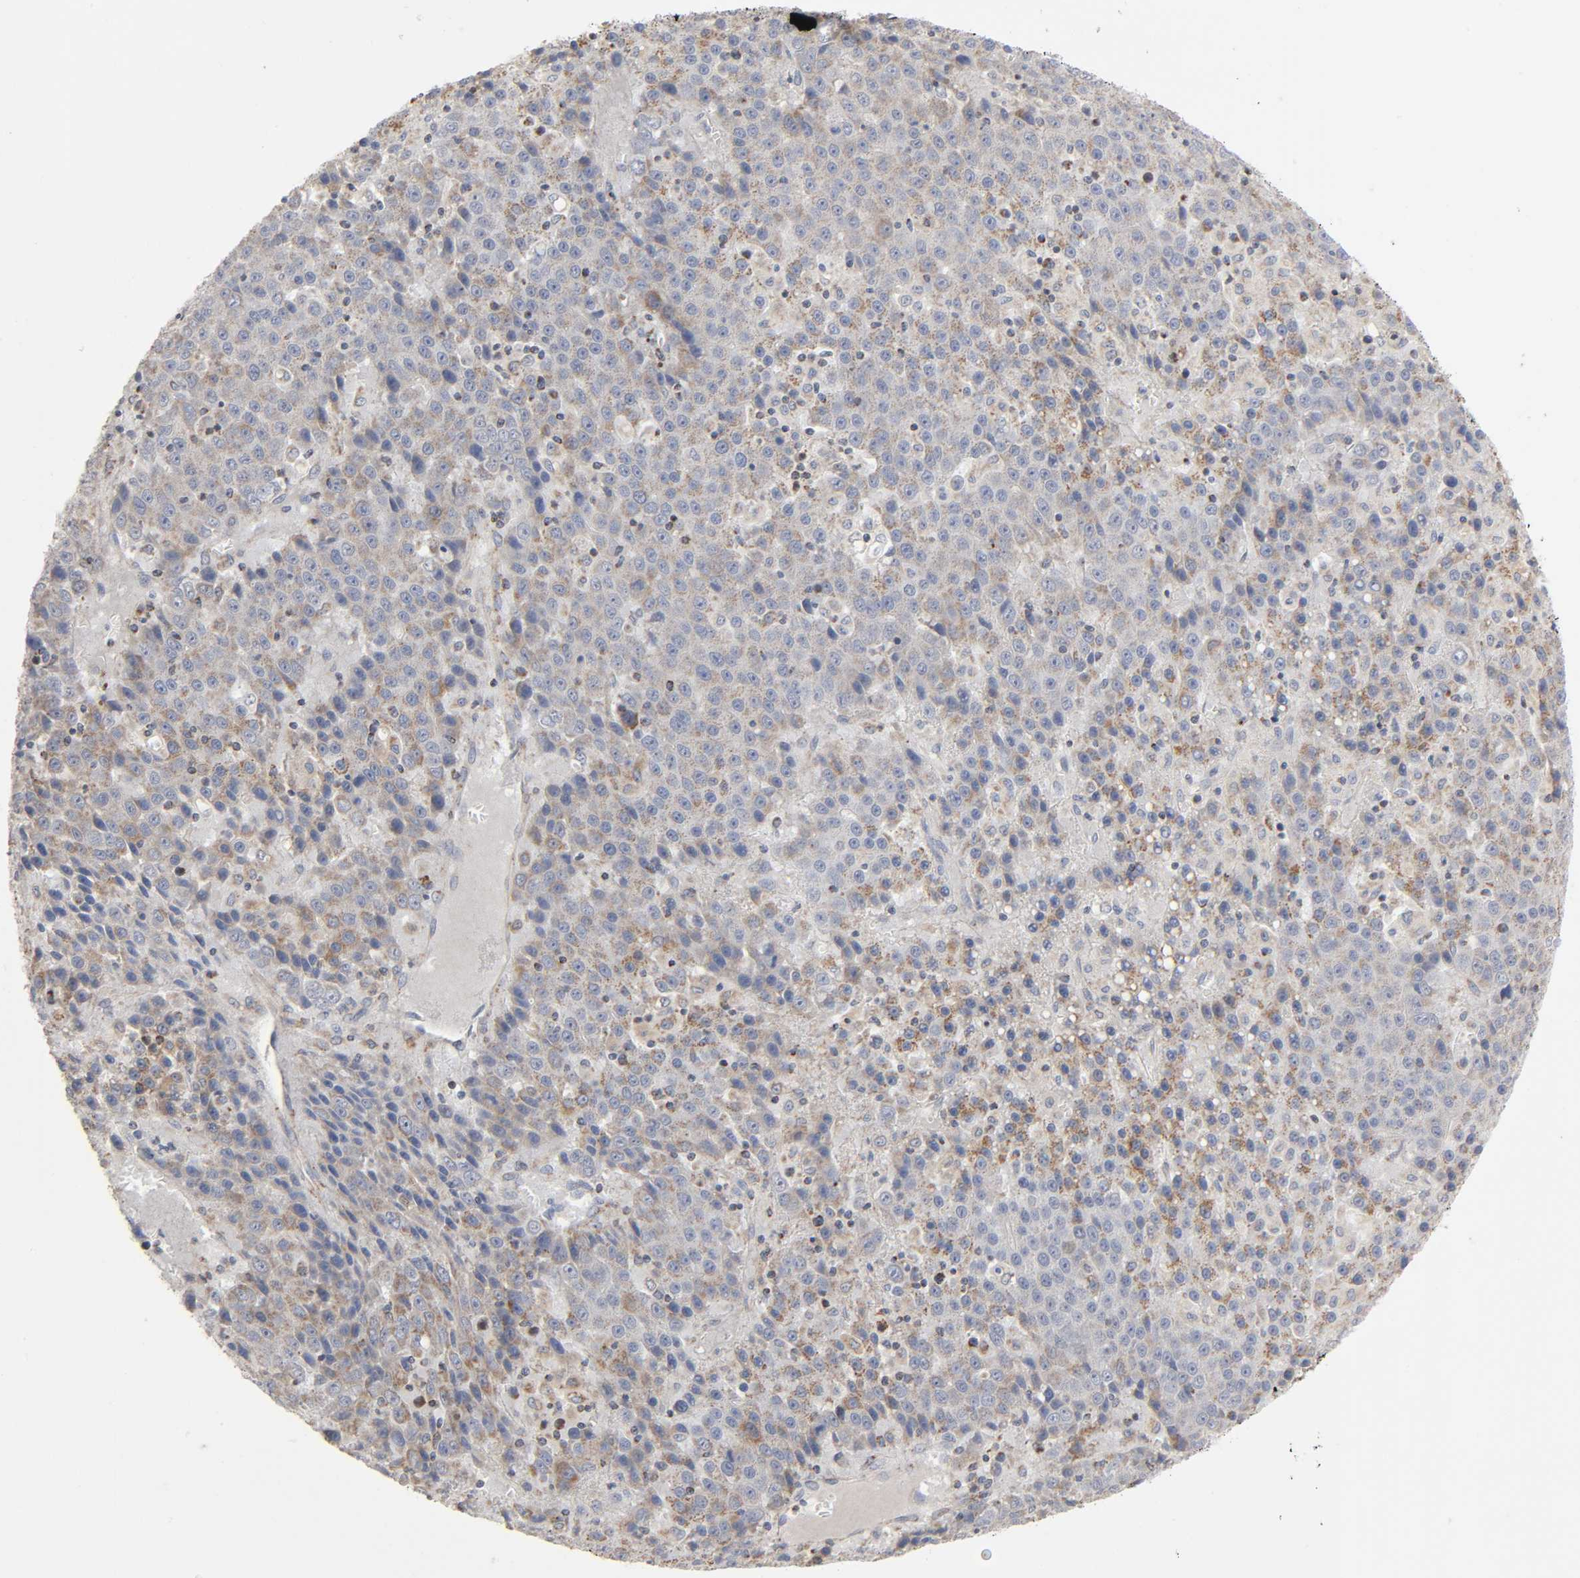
{"staining": {"intensity": "moderate", "quantity": ">75%", "location": "cytoplasmic/membranous"}, "tissue": "liver cancer", "cell_type": "Tumor cells", "image_type": "cancer", "snomed": [{"axis": "morphology", "description": "Carcinoma, Hepatocellular, NOS"}, {"axis": "topography", "description": "Liver"}], "caption": "Immunohistochemical staining of liver hepatocellular carcinoma shows medium levels of moderate cytoplasmic/membranous expression in about >75% of tumor cells.", "gene": "SYT16", "patient": {"sex": "female", "age": 53}}